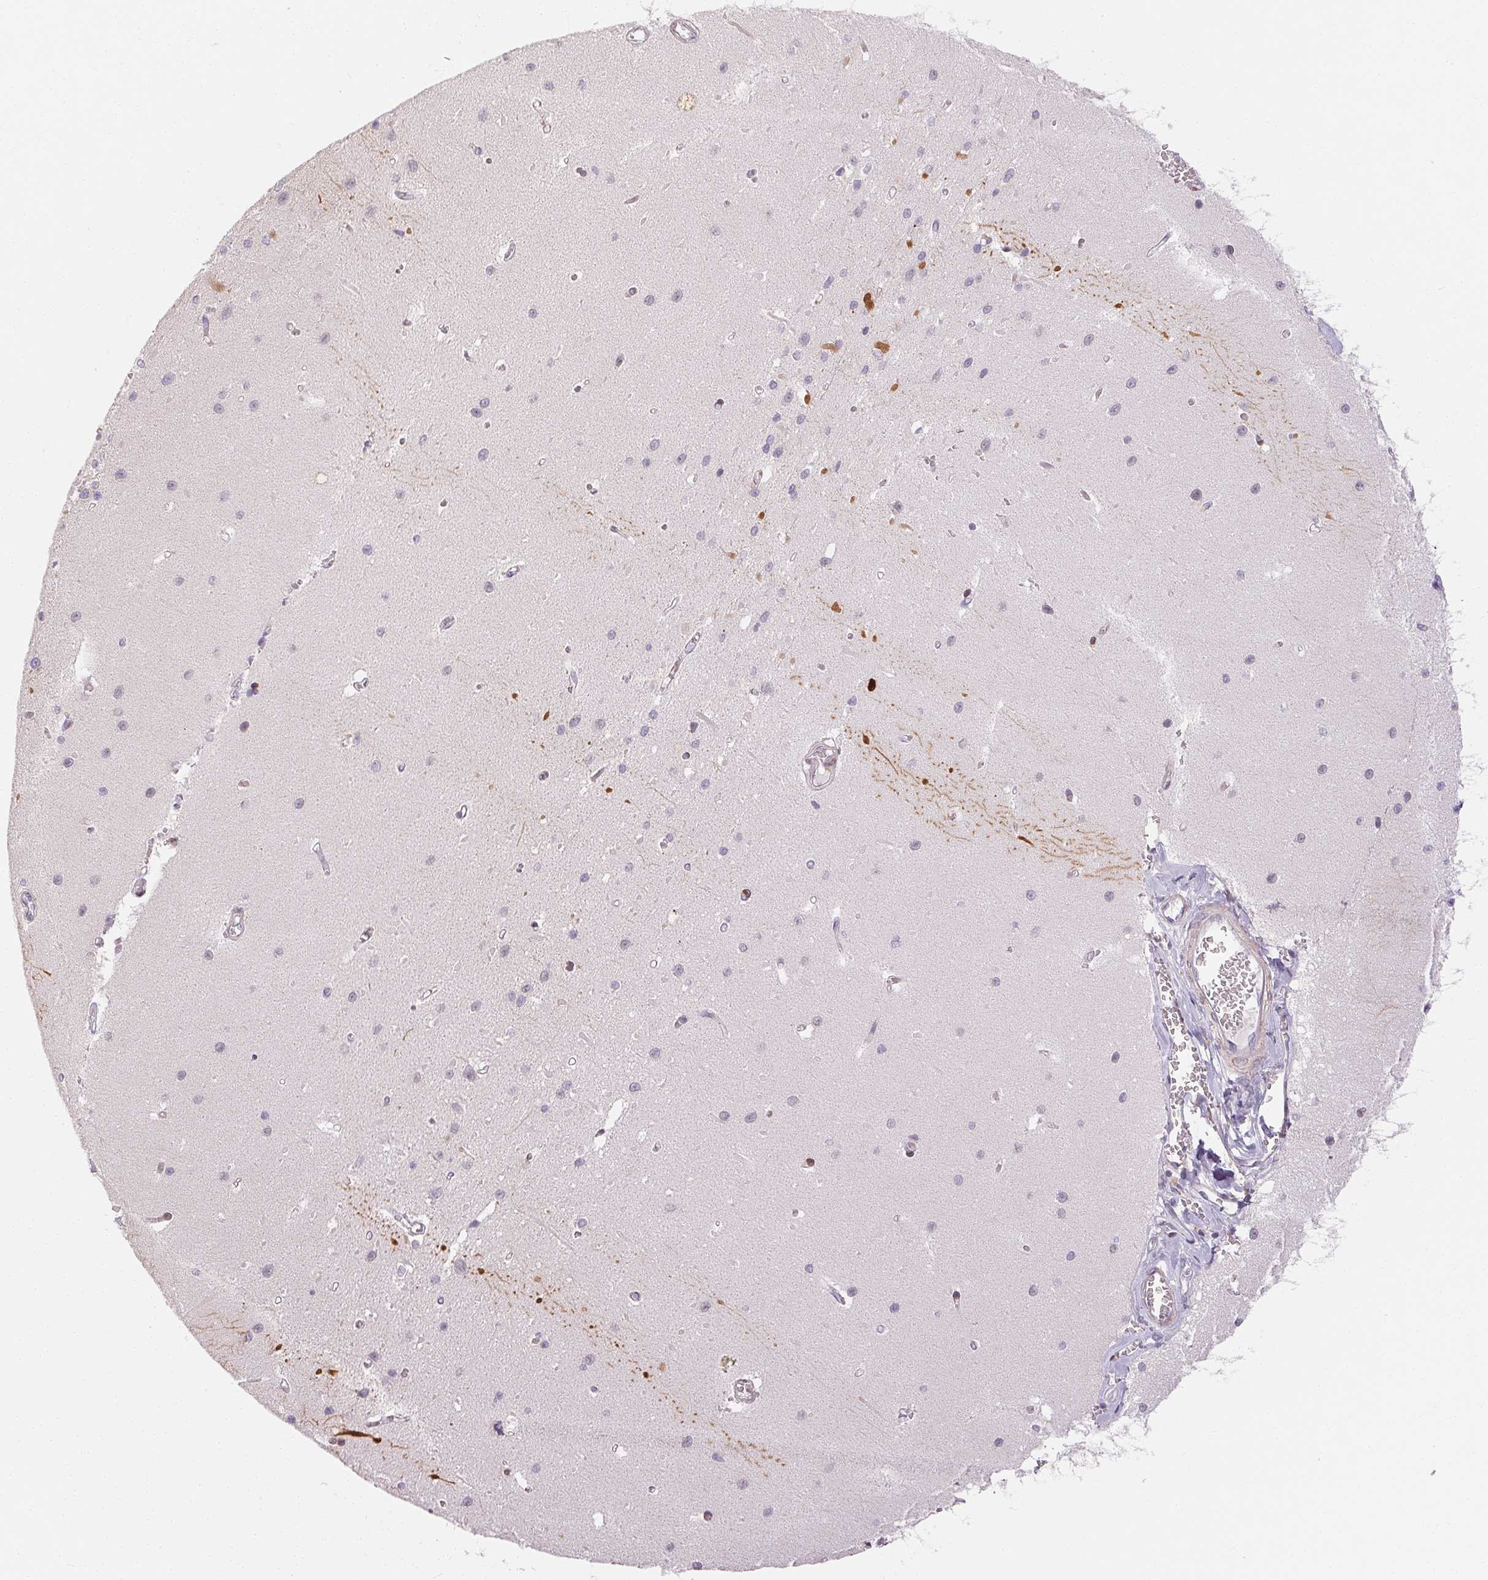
{"staining": {"intensity": "negative", "quantity": "none", "location": "none"}, "tissue": "cerebellum", "cell_type": "Cells in granular layer", "image_type": "normal", "snomed": [{"axis": "morphology", "description": "Normal tissue, NOS"}, {"axis": "topography", "description": "Cerebellum"}], "caption": "Immunohistochemical staining of unremarkable cerebellum demonstrates no significant staining in cells in granular layer.", "gene": "RPGRIP1", "patient": {"sex": "male", "age": 37}}